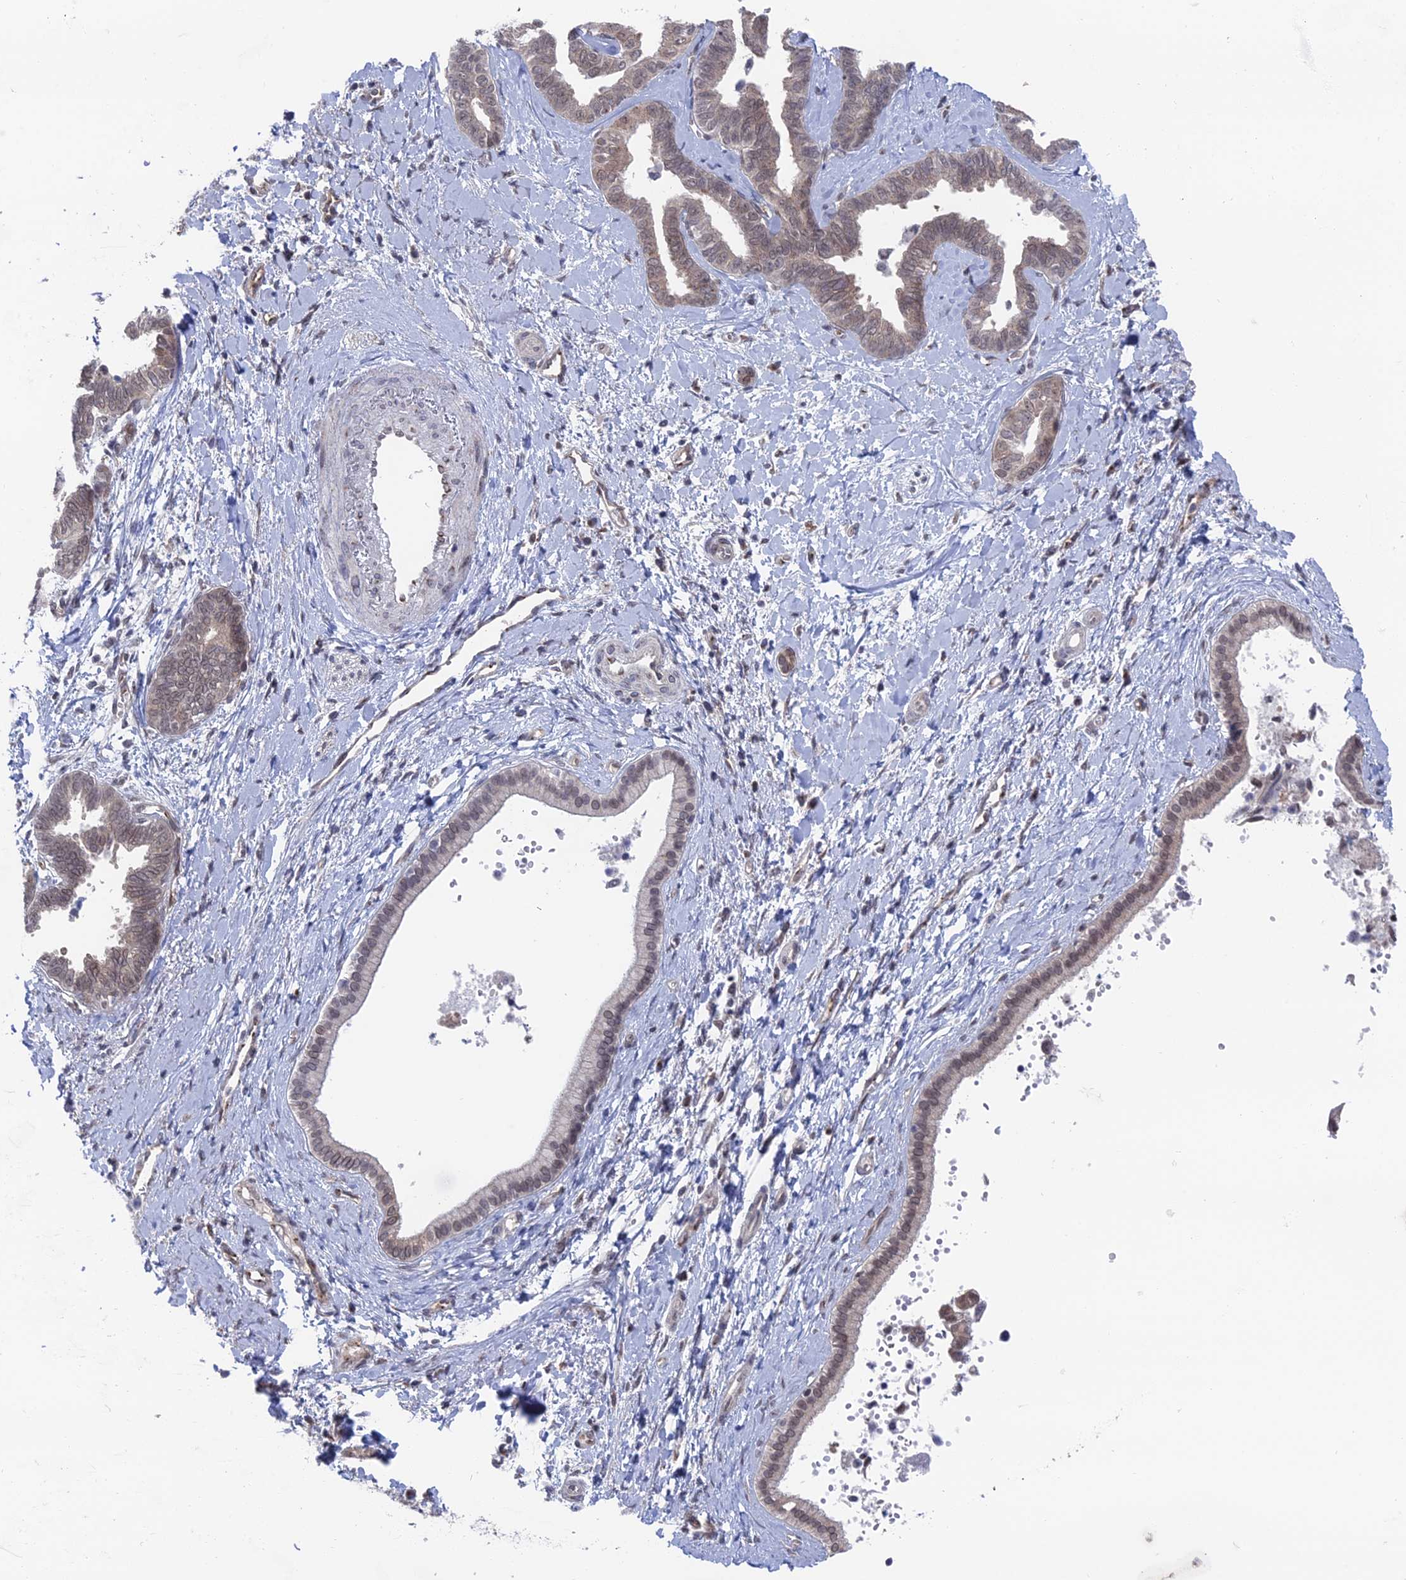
{"staining": {"intensity": "weak", "quantity": "25%-75%", "location": "nuclear"}, "tissue": "liver cancer", "cell_type": "Tumor cells", "image_type": "cancer", "snomed": [{"axis": "morphology", "description": "Cholangiocarcinoma"}, {"axis": "topography", "description": "Liver"}], "caption": "This is an image of immunohistochemistry (IHC) staining of liver cholangiocarcinoma, which shows weak staining in the nuclear of tumor cells.", "gene": "FHIP2A", "patient": {"sex": "female", "age": 77}}